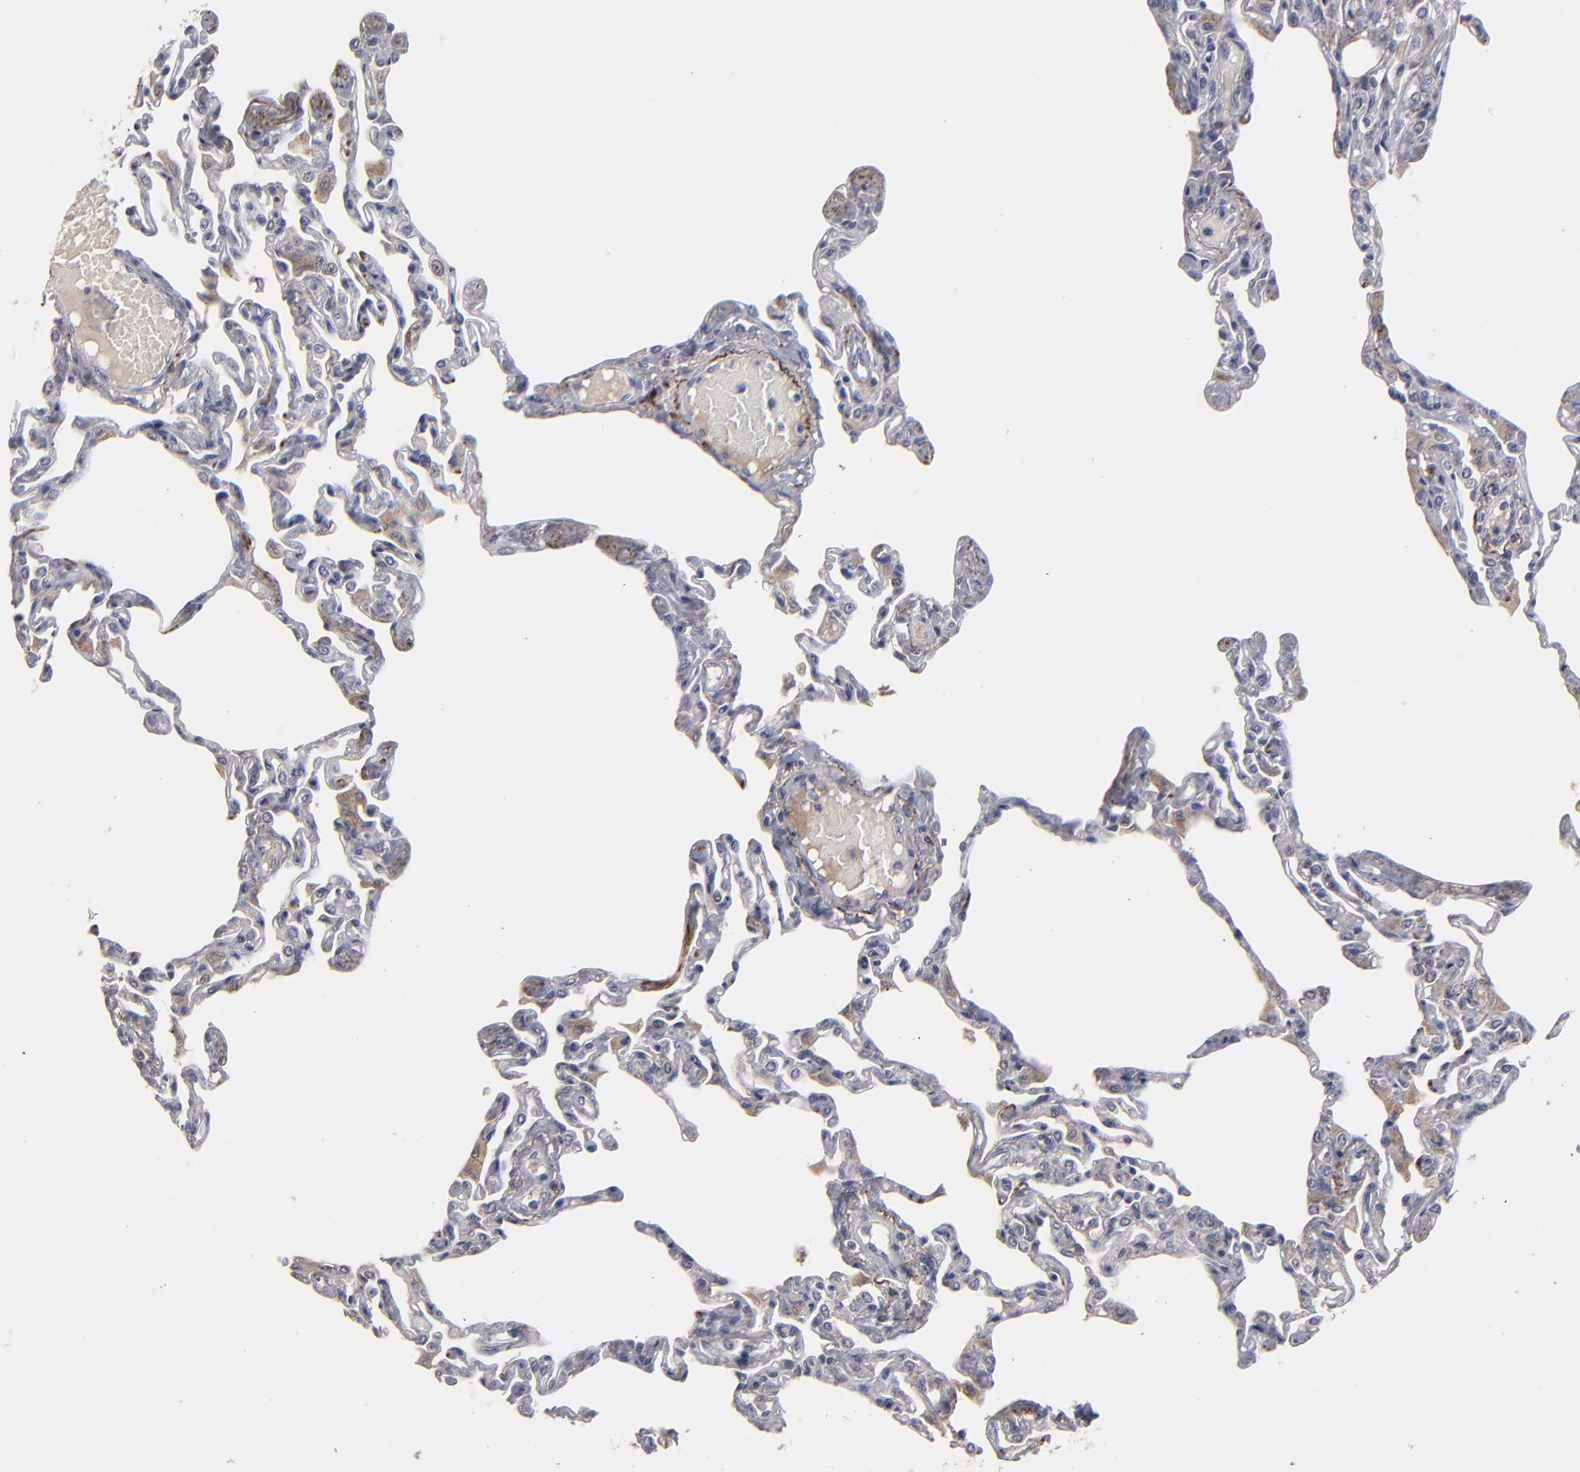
{"staining": {"intensity": "moderate", "quantity": ">75%", "location": "cytoplasmic/membranous"}, "tissue": "lung", "cell_type": "Alveolar cells", "image_type": "normal", "snomed": [{"axis": "morphology", "description": "Normal tissue, NOS"}, {"axis": "topography", "description": "Lung"}], "caption": "Immunohistochemical staining of benign lung reveals medium levels of moderate cytoplasmic/membranous expression in about >75% of alveolar cells. (DAB (3,3'-diaminobenzidine) IHC, brown staining for protein, blue staining for nuclei).", "gene": "GPM6B", "patient": {"sex": "female", "age": 49}}